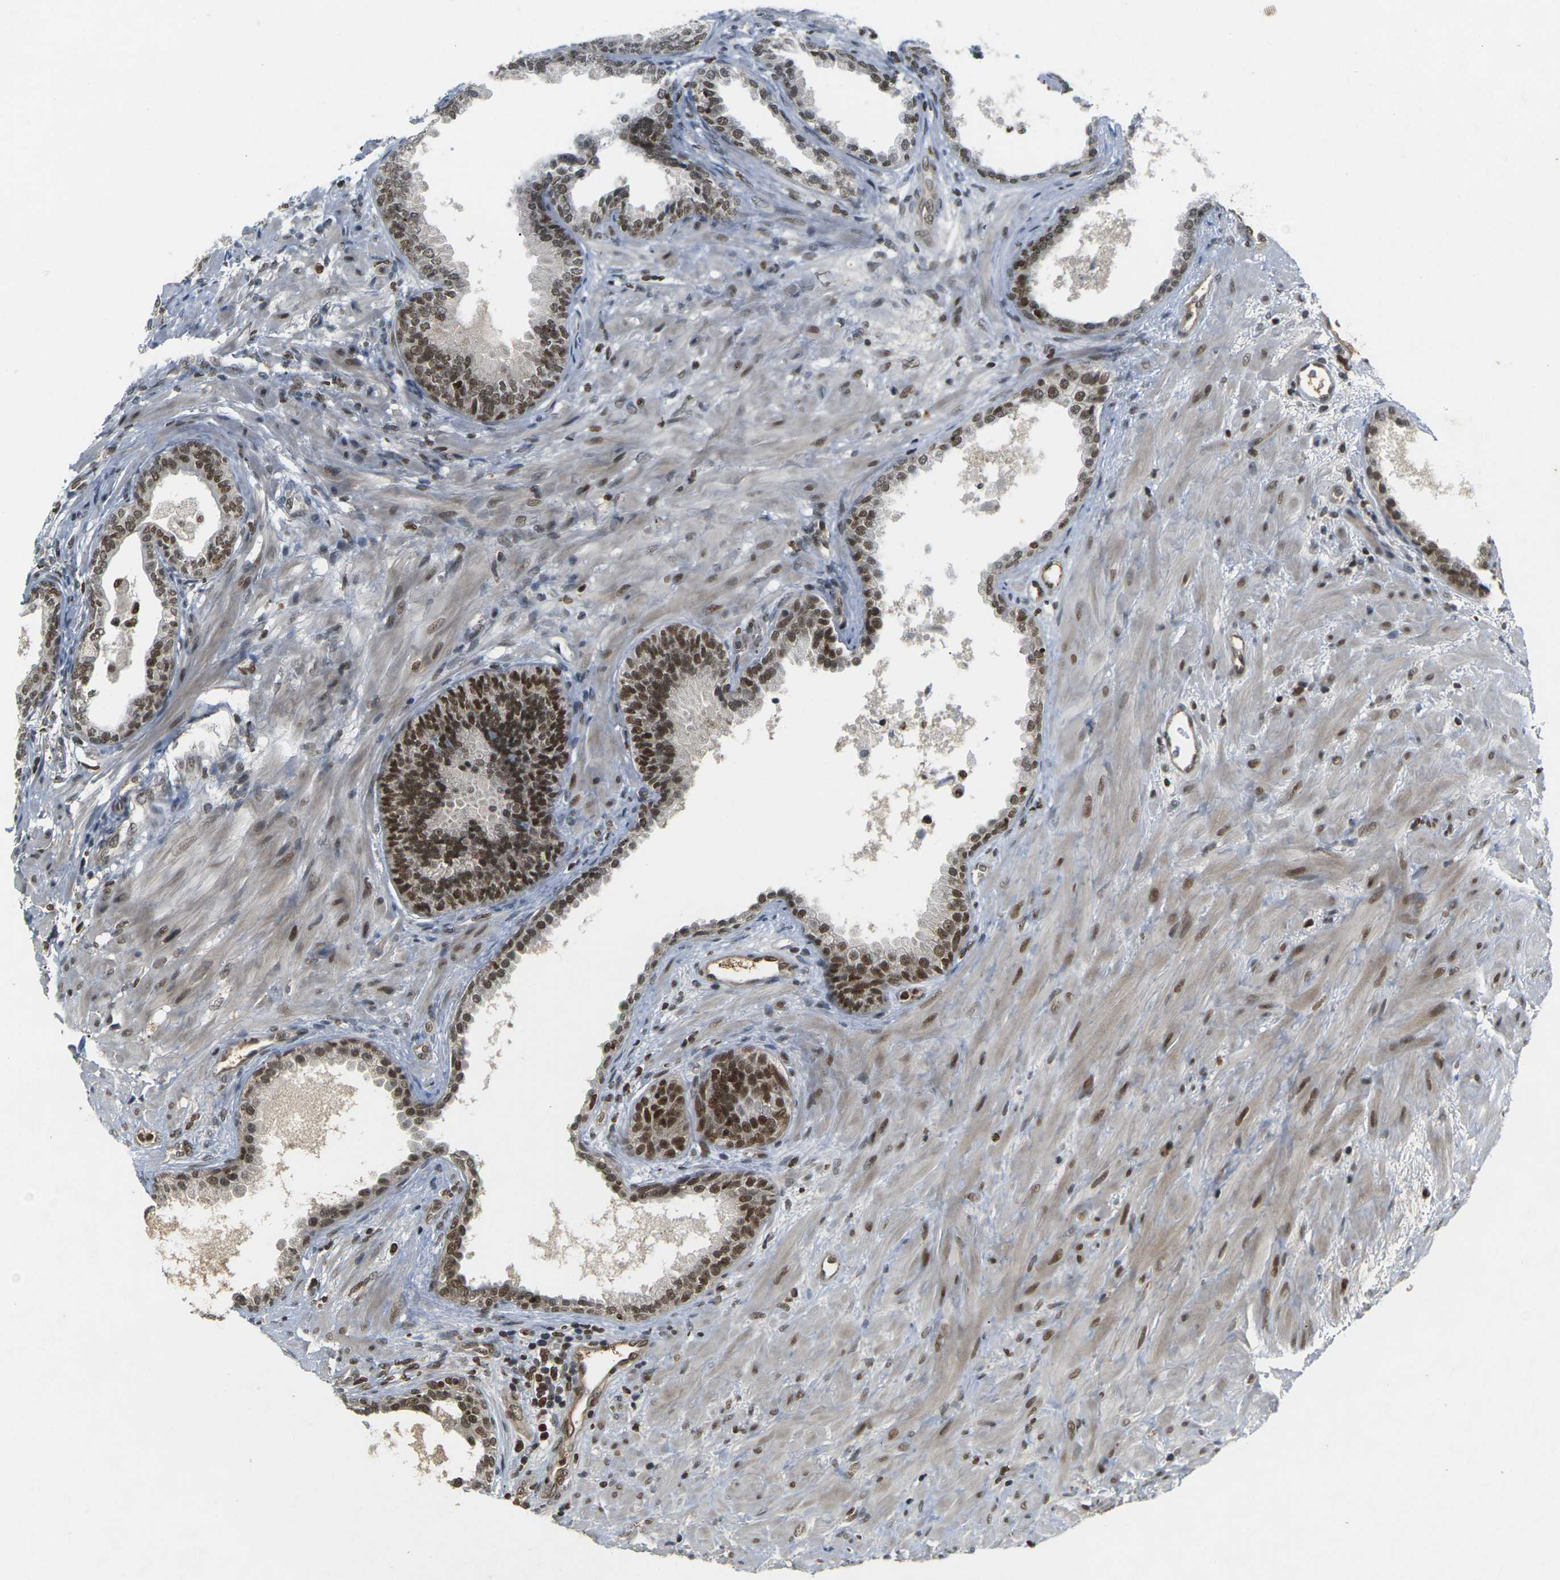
{"staining": {"intensity": "strong", "quantity": "25%-75%", "location": "nuclear"}, "tissue": "prostate", "cell_type": "Glandular cells", "image_type": "normal", "snomed": [{"axis": "morphology", "description": "Normal tissue, NOS"}, {"axis": "topography", "description": "Prostate"}], "caption": "Immunohistochemical staining of normal human prostate reveals high levels of strong nuclear staining in about 25%-75% of glandular cells.", "gene": "NELFA", "patient": {"sex": "male", "age": 76}}